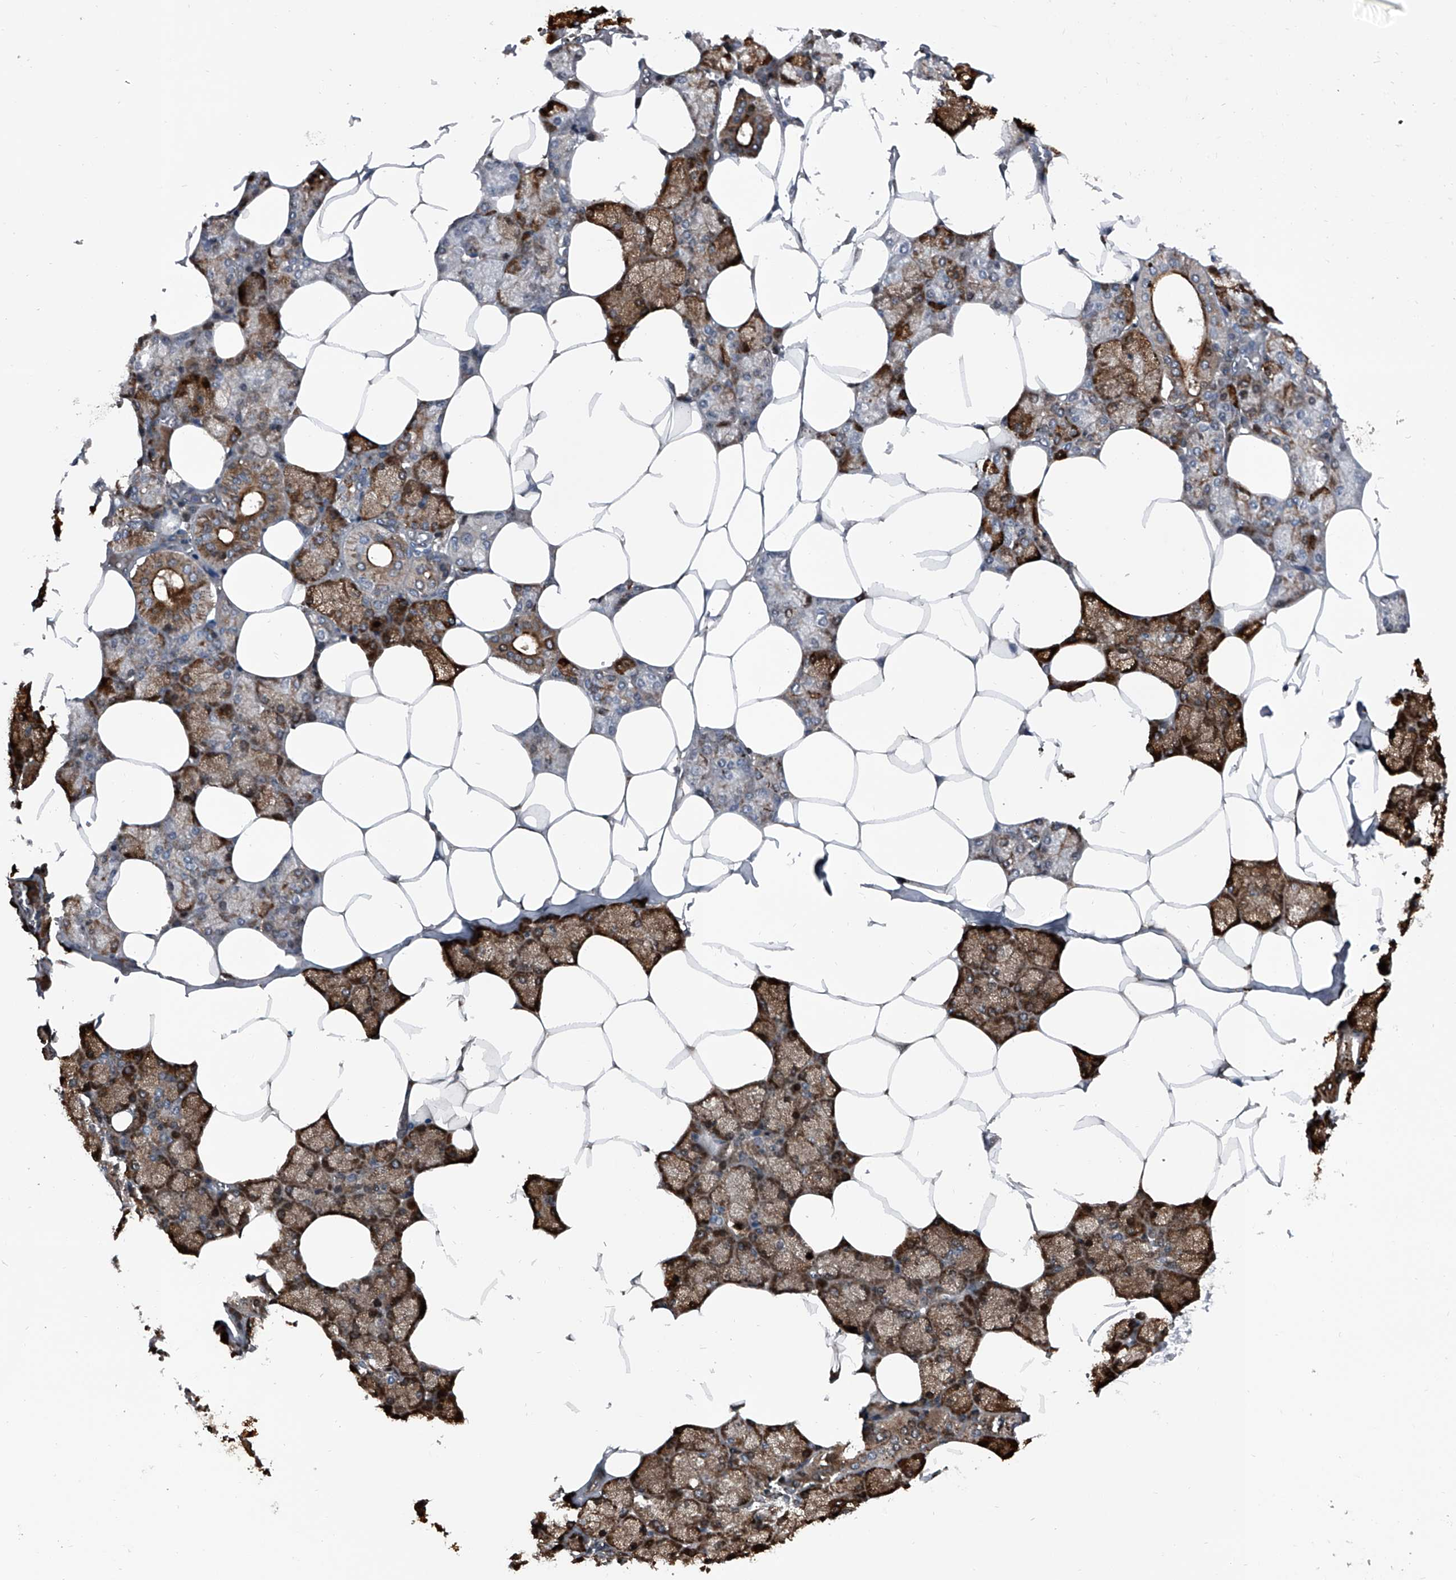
{"staining": {"intensity": "strong", "quantity": "<25%", "location": "cytoplasmic/membranous,nuclear"}, "tissue": "salivary gland", "cell_type": "Glandular cells", "image_type": "normal", "snomed": [{"axis": "morphology", "description": "Normal tissue, NOS"}, {"axis": "topography", "description": "Salivary gland"}], "caption": "IHC micrograph of normal human salivary gland stained for a protein (brown), which shows medium levels of strong cytoplasmic/membranous,nuclear expression in approximately <25% of glandular cells.", "gene": "ELK4", "patient": {"sex": "male", "age": 62}}